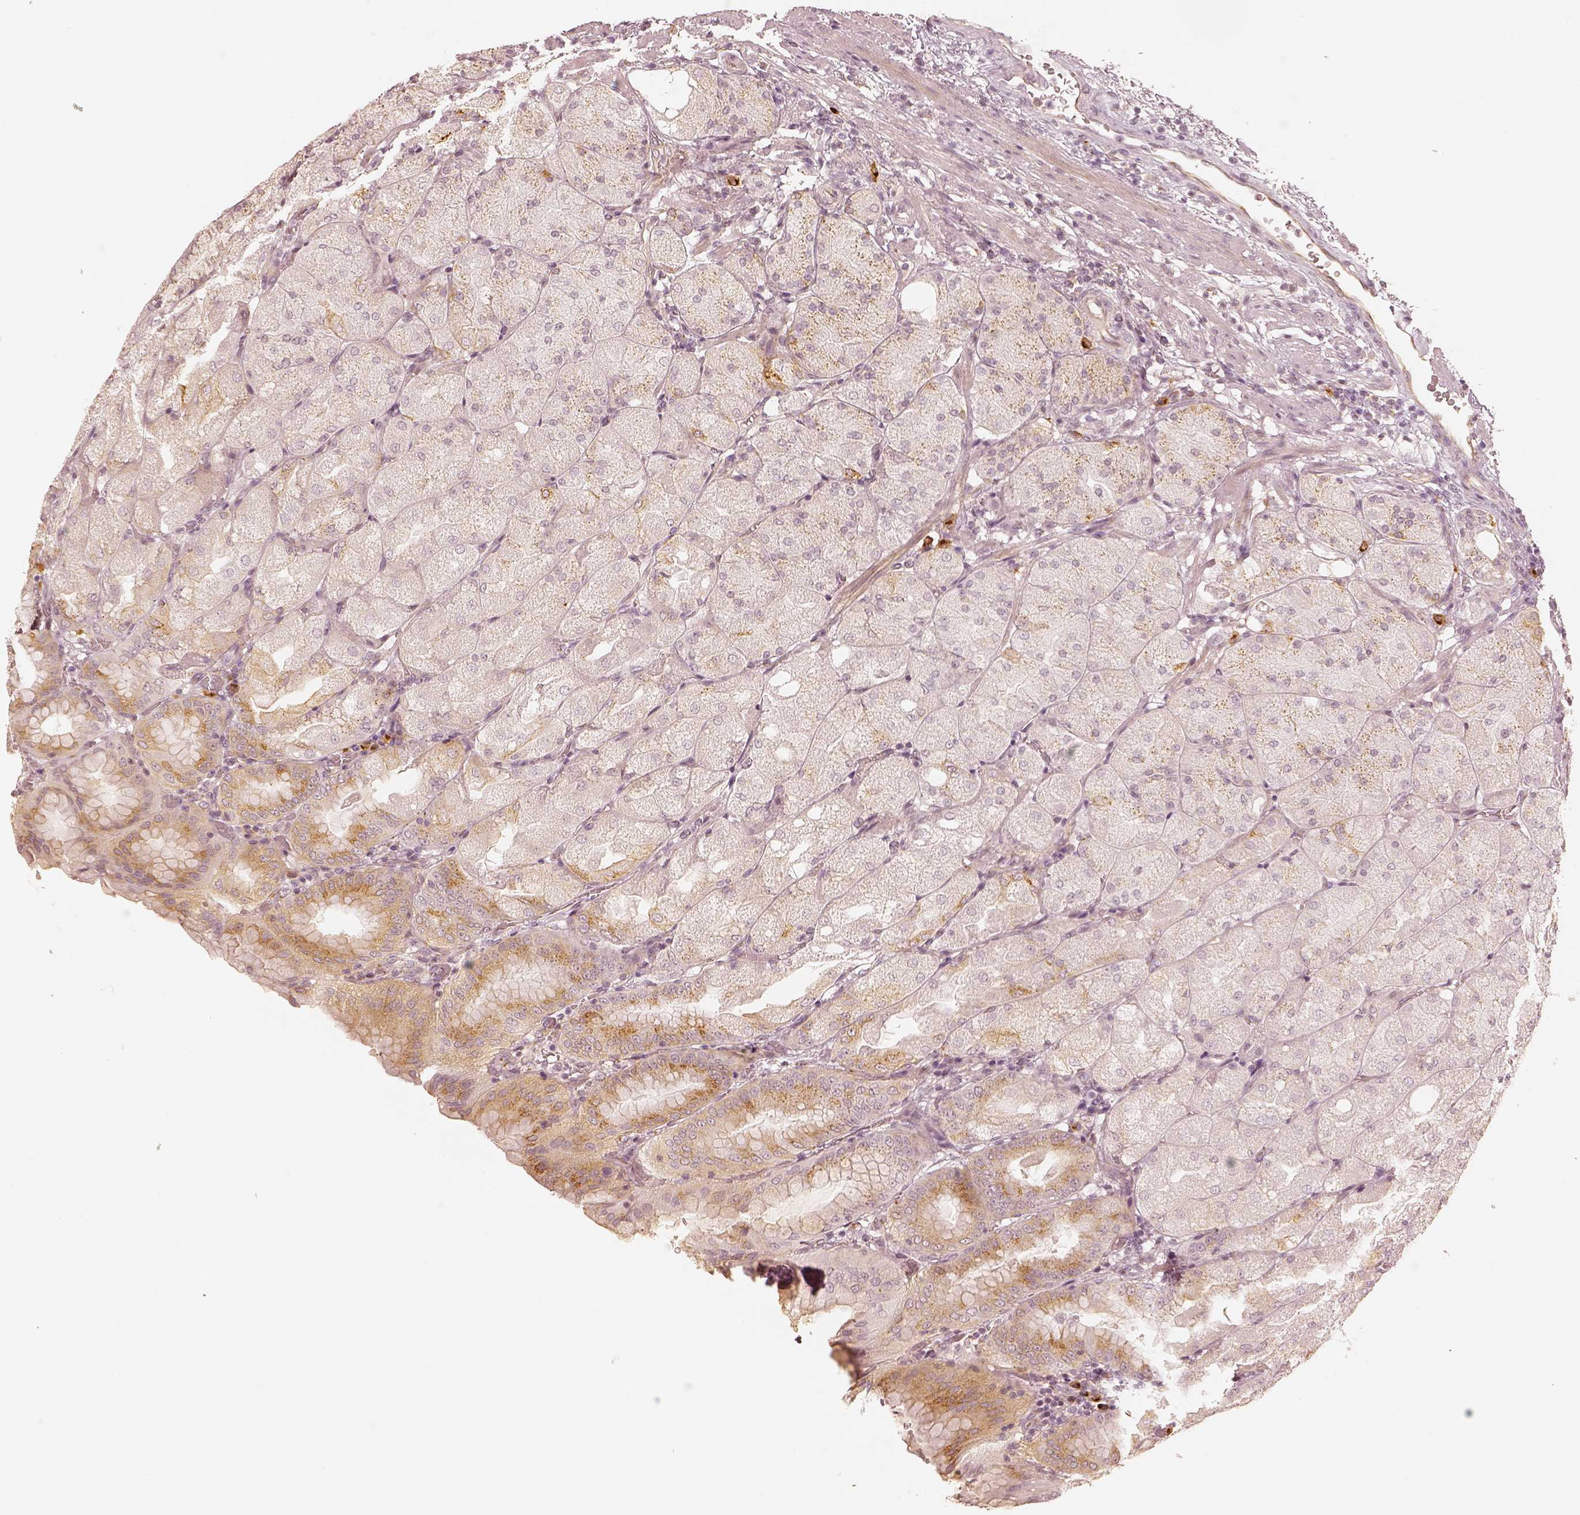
{"staining": {"intensity": "moderate", "quantity": "<25%", "location": "cytoplasmic/membranous"}, "tissue": "stomach", "cell_type": "Glandular cells", "image_type": "normal", "snomed": [{"axis": "morphology", "description": "Normal tissue, NOS"}, {"axis": "topography", "description": "Stomach, upper"}, {"axis": "topography", "description": "Stomach"}, {"axis": "topography", "description": "Stomach, lower"}], "caption": "Normal stomach was stained to show a protein in brown. There is low levels of moderate cytoplasmic/membranous positivity in approximately <25% of glandular cells.", "gene": "GORASP2", "patient": {"sex": "male", "age": 62}}